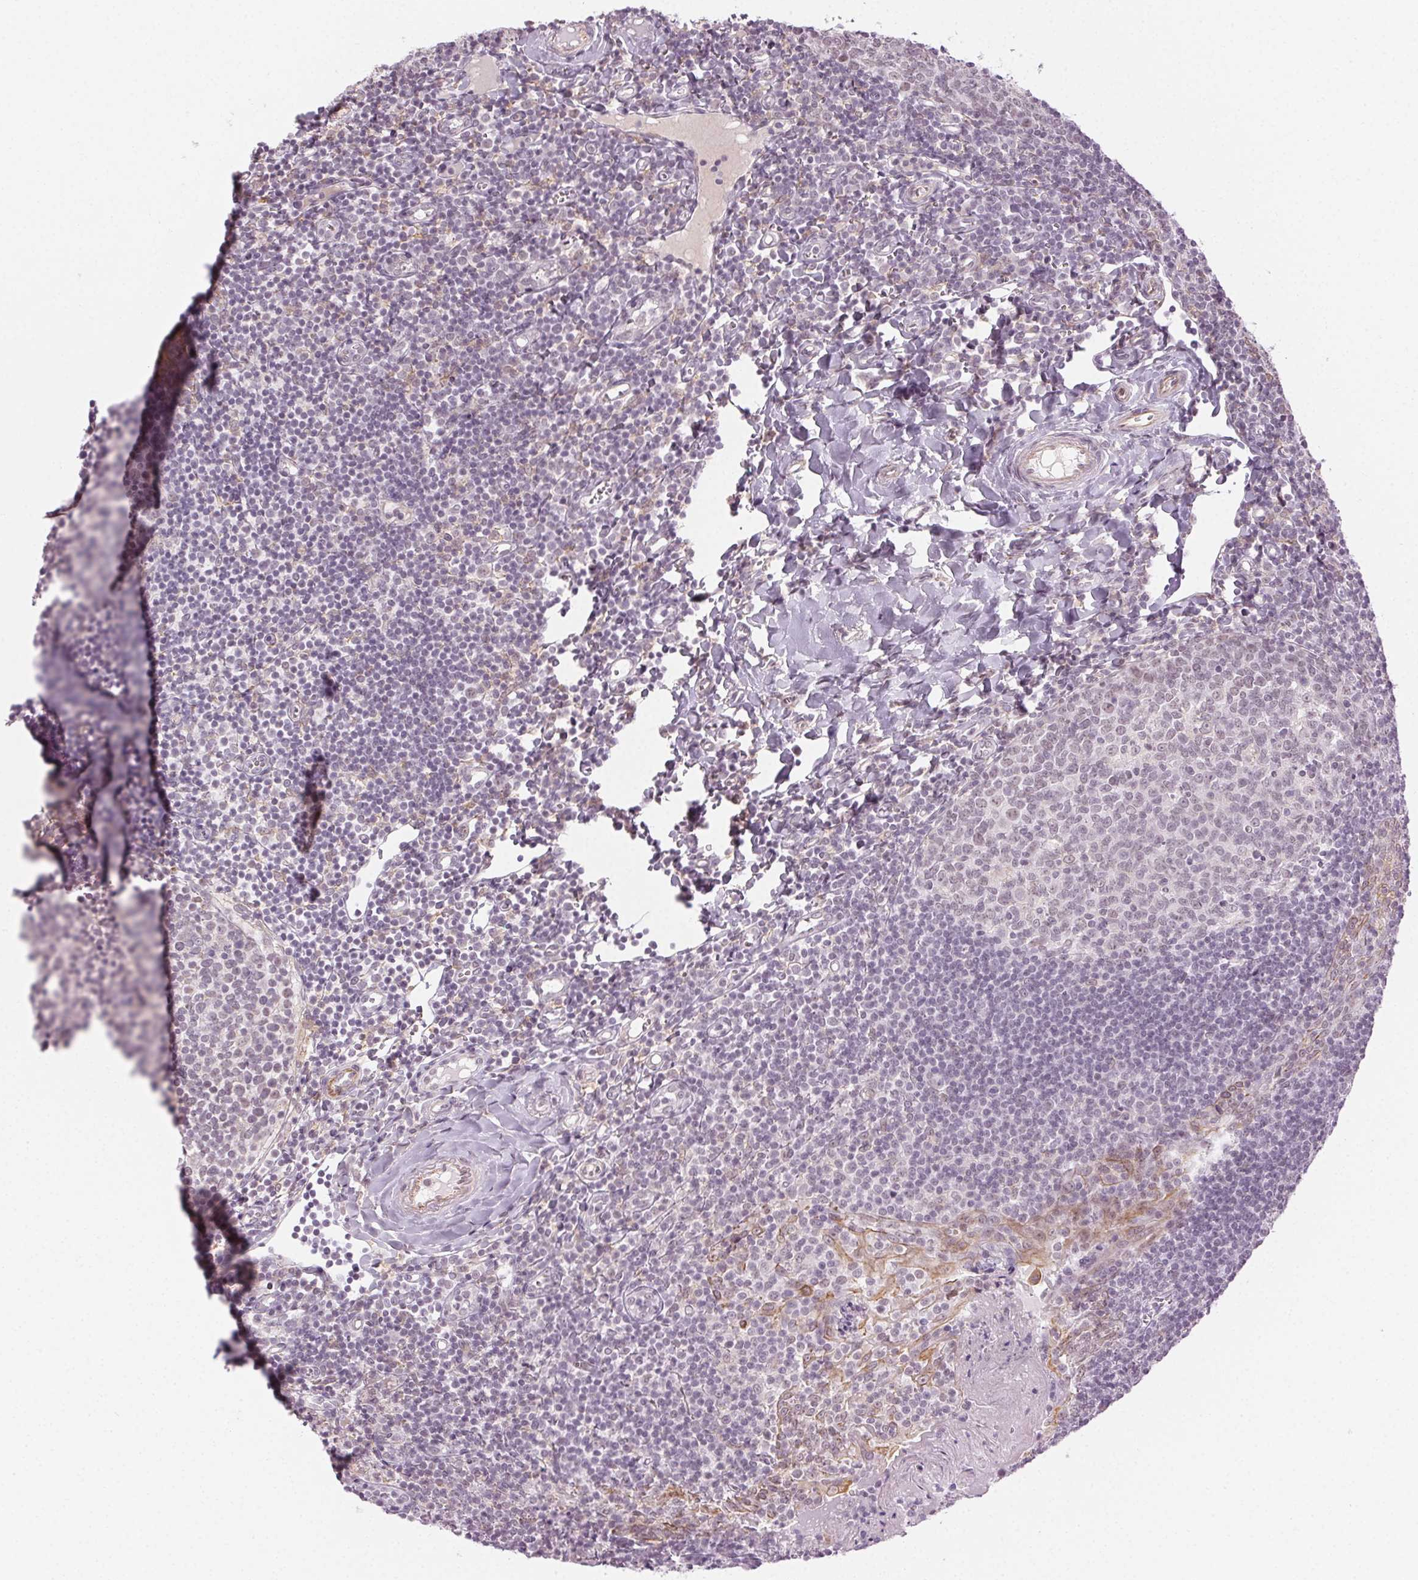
{"staining": {"intensity": "negative", "quantity": "none", "location": "none"}, "tissue": "lymph node", "cell_type": "Germinal center cells", "image_type": "normal", "snomed": [{"axis": "morphology", "description": "Normal tissue, NOS"}, {"axis": "topography", "description": "Lymph node"}], "caption": "This micrograph is of unremarkable lymph node stained with immunohistochemistry (IHC) to label a protein in brown with the nuclei are counter-stained blue. There is no staining in germinal center cells. (DAB IHC visualized using brightfield microscopy, high magnification).", "gene": "AIF1L", "patient": {"sex": "female", "age": 21}}